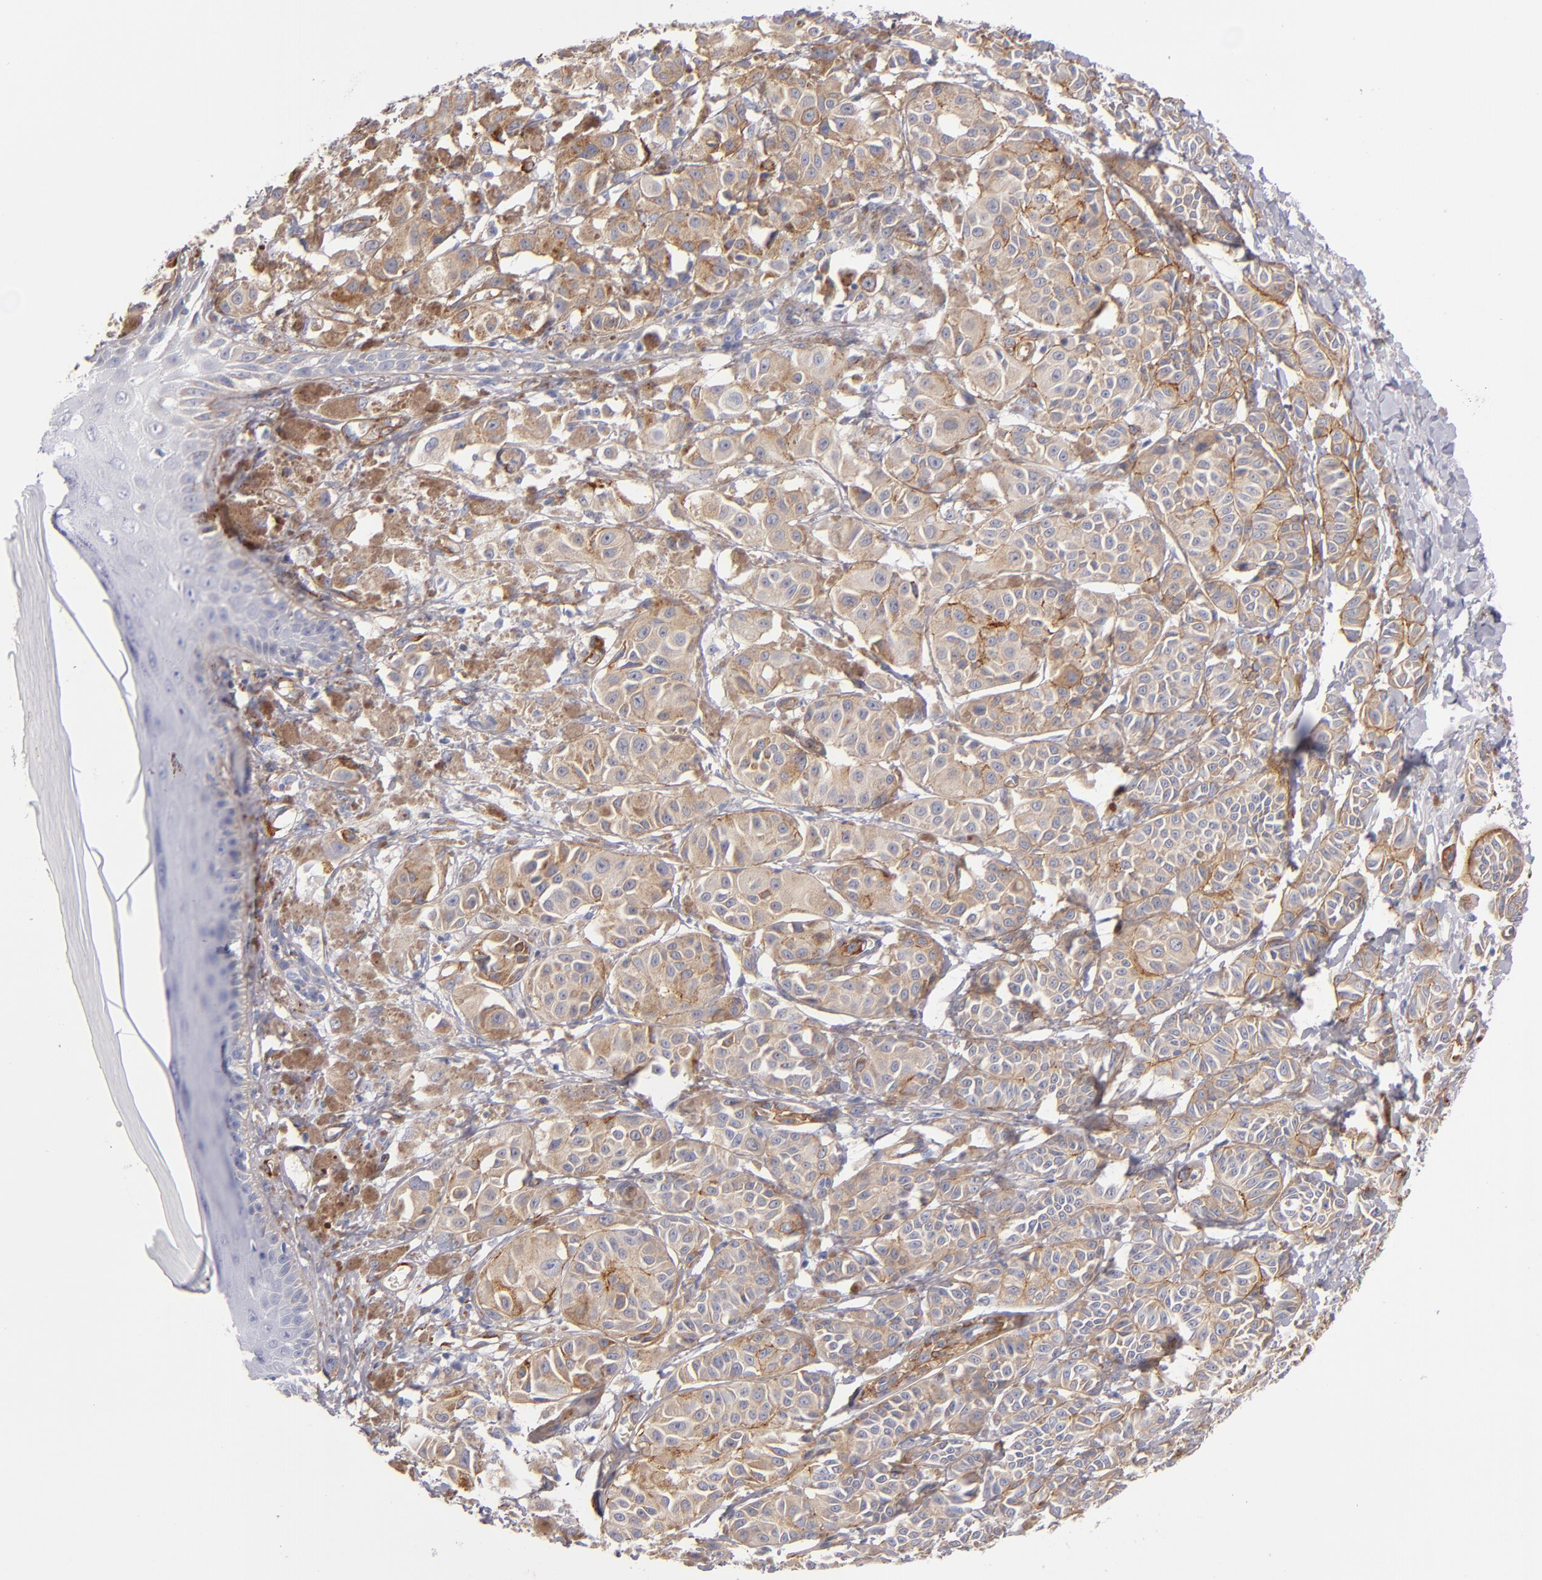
{"staining": {"intensity": "weak", "quantity": ">75%", "location": "cytoplasmic/membranous"}, "tissue": "melanoma", "cell_type": "Tumor cells", "image_type": "cancer", "snomed": [{"axis": "morphology", "description": "Malignant melanoma, NOS"}, {"axis": "topography", "description": "Skin"}], "caption": "Malignant melanoma stained with a brown dye displays weak cytoplasmic/membranous positive expression in about >75% of tumor cells.", "gene": "LAMC1", "patient": {"sex": "male", "age": 76}}